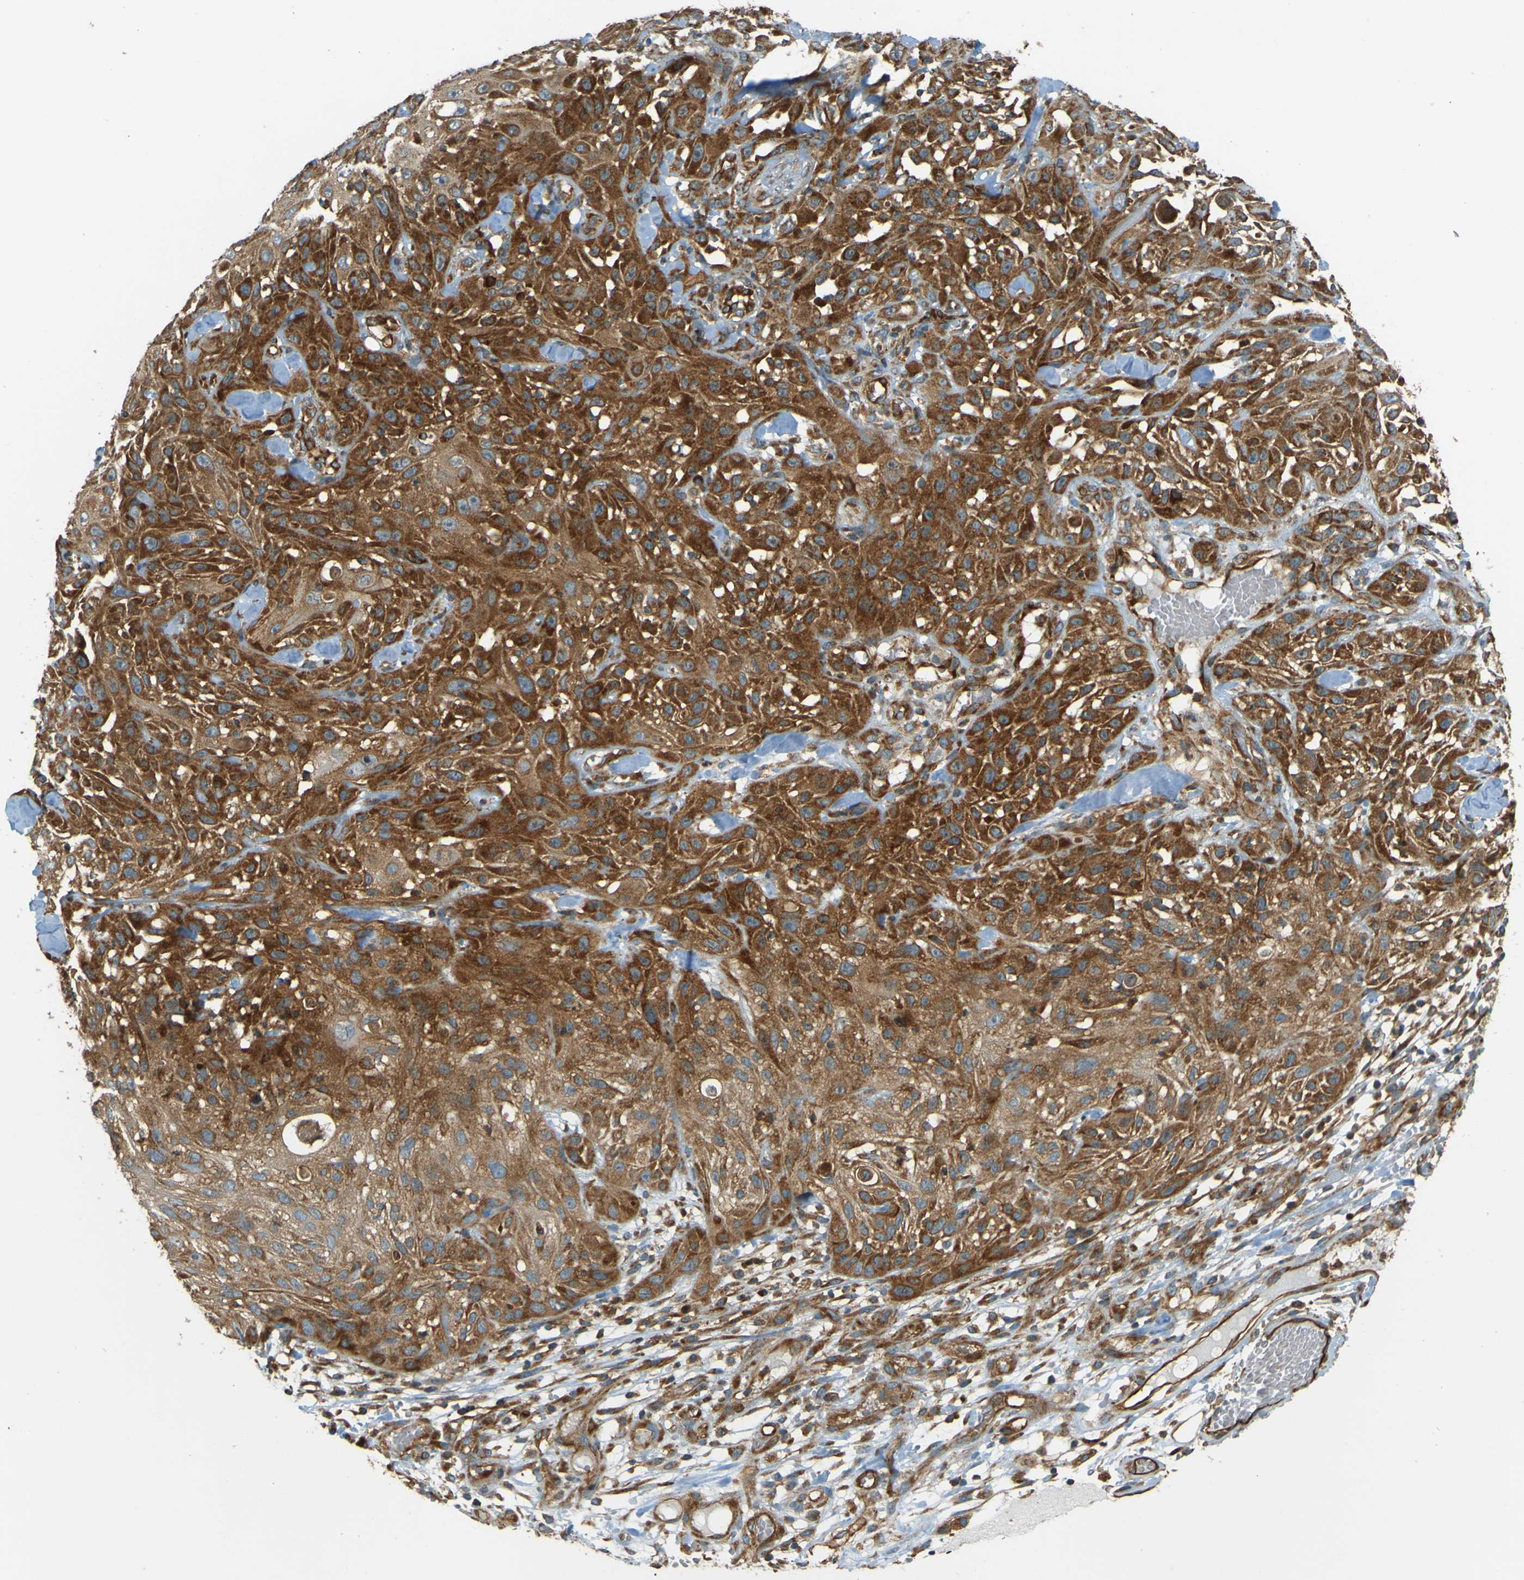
{"staining": {"intensity": "strong", "quantity": ">75%", "location": "cytoplasmic/membranous"}, "tissue": "skin cancer", "cell_type": "Tumor cells", "image_type": "cancer", "snomed": [{"axis": "morphology", "description": "Squamous cell carcinoma, NOS"}, {"axis": "topography", "description": "Skin"}], "caption": "Protein staining of skin squamous cell carcinoma tissue shows strong cytoplasmic/membranous staining in approximately >75% of tumor cells. The staining was performed using DAB to visualize the protein expression in brown, while the nuclei were stained in blue with hematoxylin (Magnification: 20x).", "gene": "DNAJC5", "patient": {"sex": "male", "age": 75}}